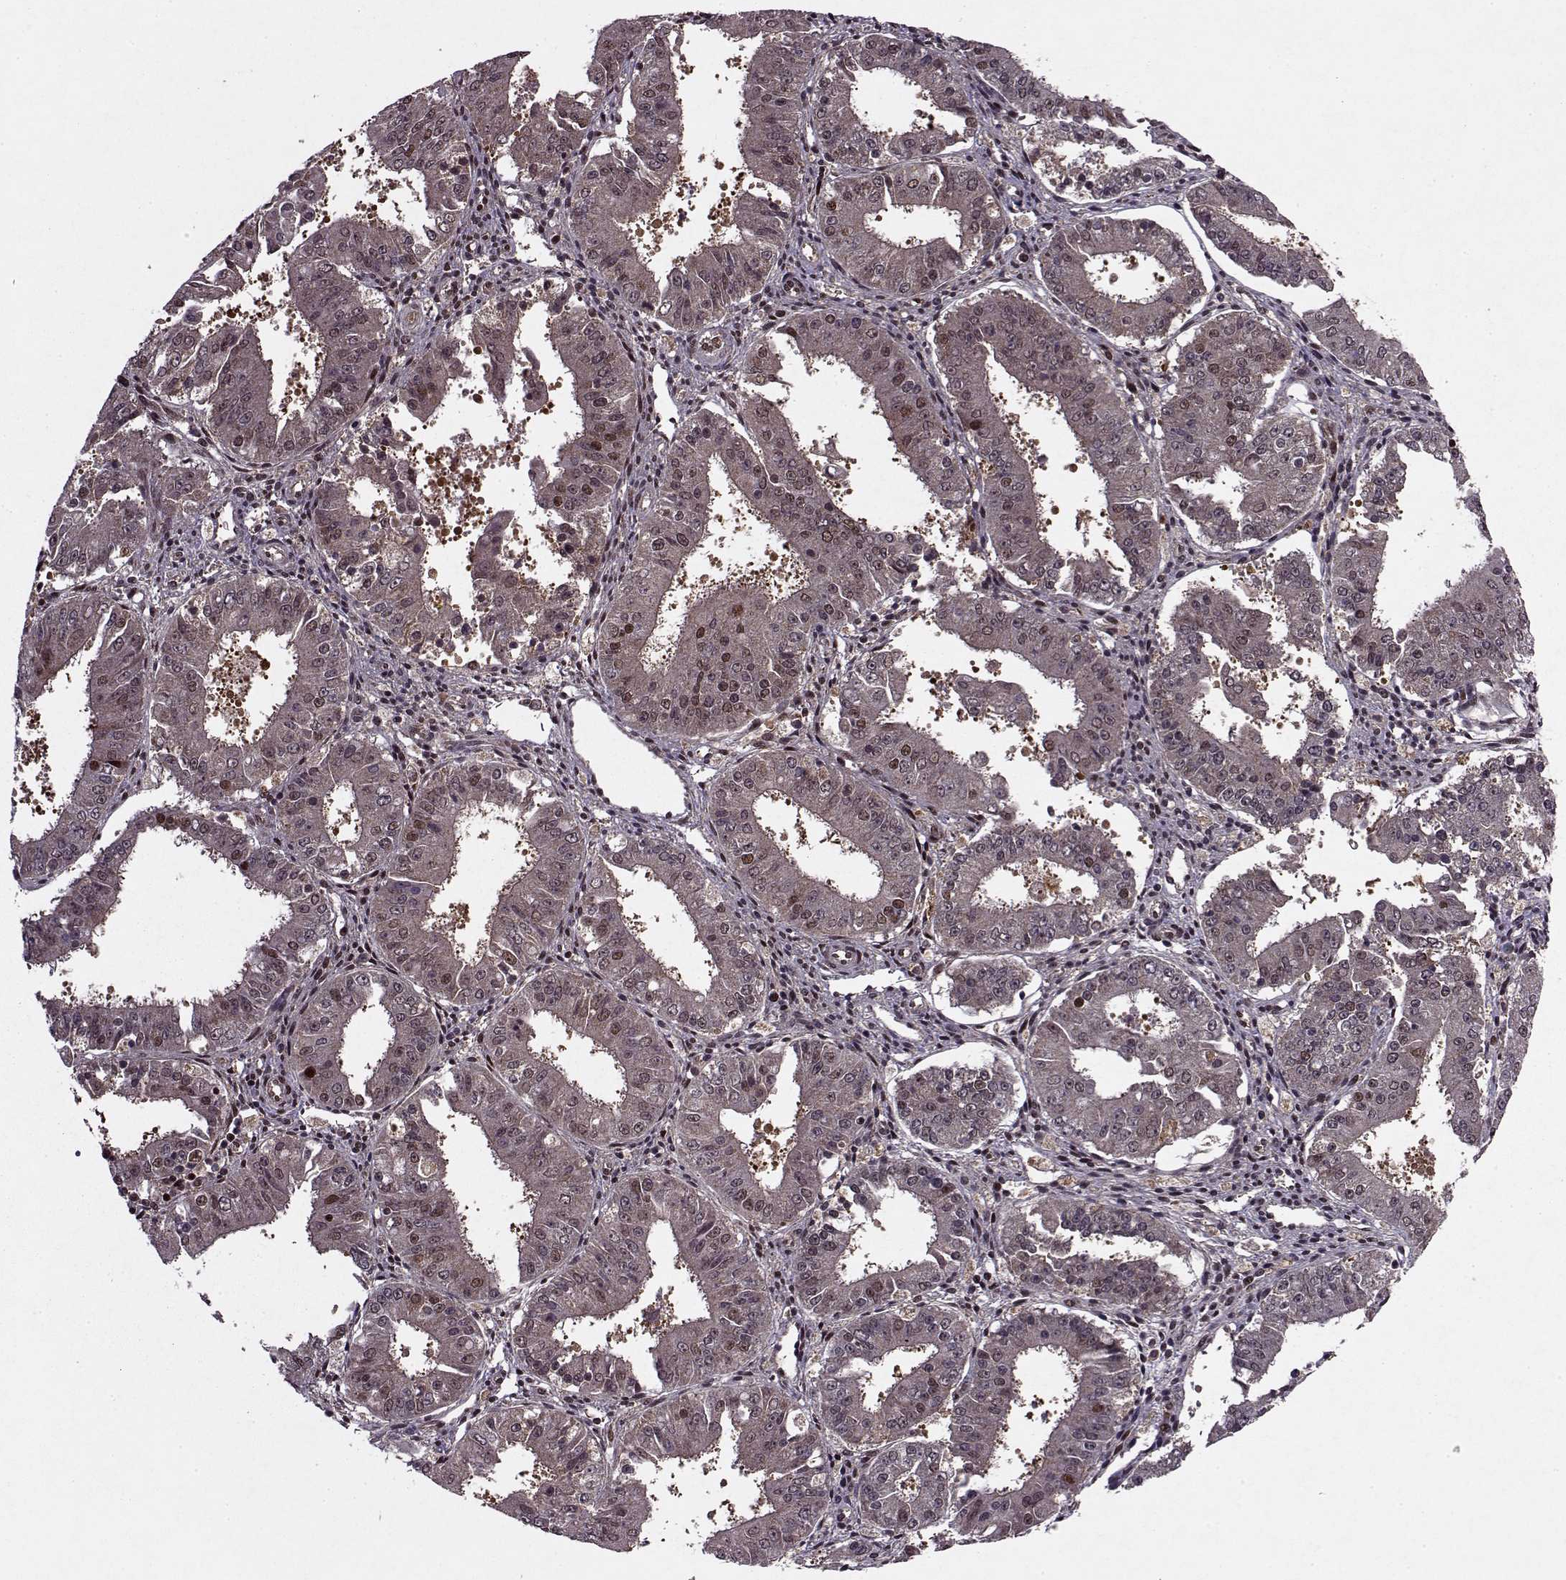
{"staining": {"intensity": "weak", "quantity": "<25%", "location": "nuclear"}, "tissue": "ovarian cancer", "cell_type": "Tumor cells", "image_type": "cancer", "snomed": [{"axis": "morphology", "description": "Carcinoma, endometroid"}, {"axis": "topography", "description": "Ovary"}], "caption": "Ovarian endometroid carcinoma stained for a protein using IHC displays no positivity tumor cells.", "gene": "PSMA7", "patient": {"sex": "female", "age": 42}}